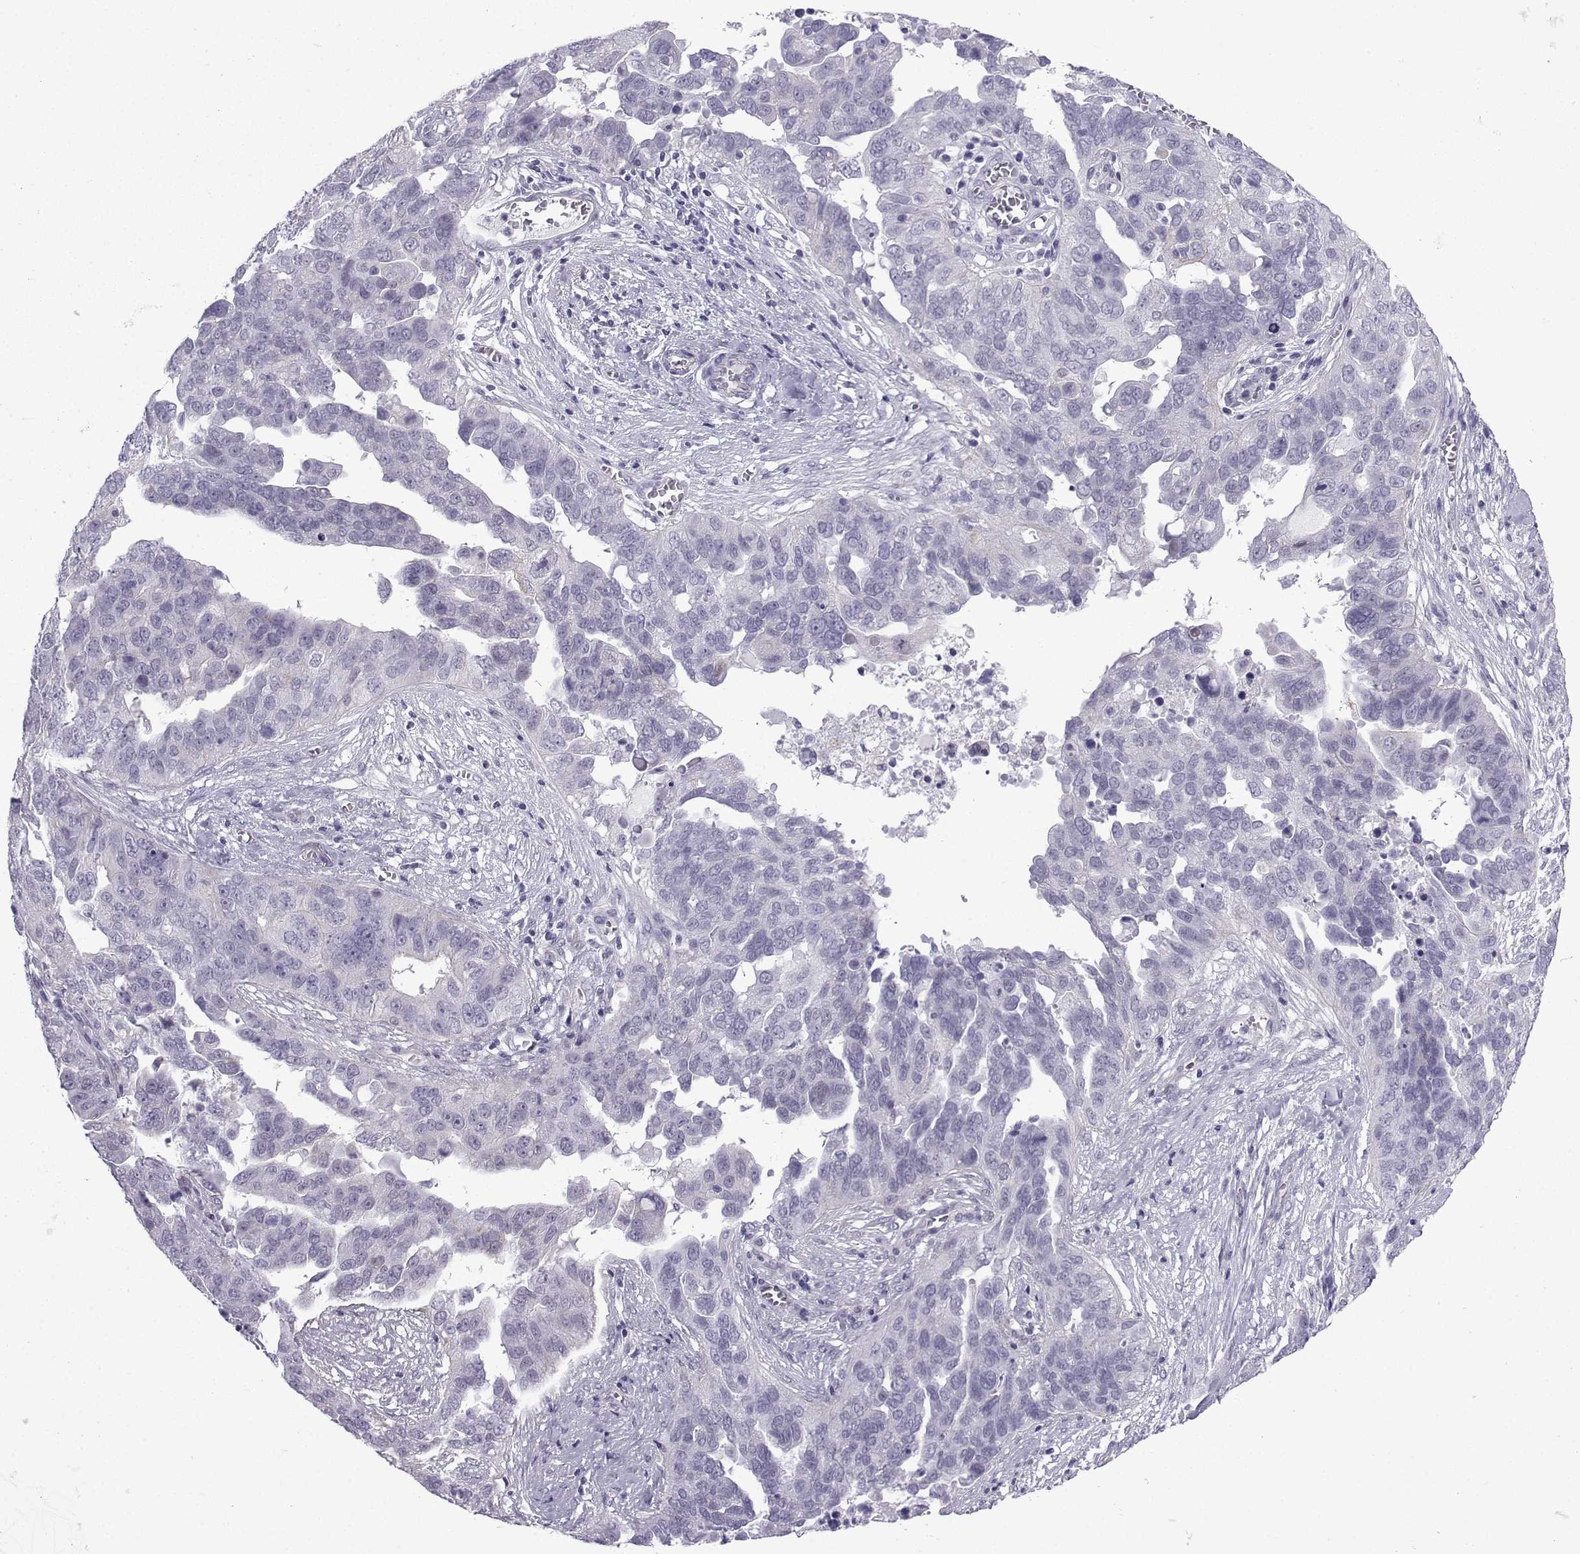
{"staining": {"intensity": "negative", "quantity": "none", "location": "none"}, "tissue": "ovarian cancer", "cell_type": "Tumor cells", "image_type": "cancer", "snomed": [{"axis": "morphology", "description": "Carcinoma, endometroid"}, {"axis": "topography", "description": "Soft tissue"}, {"axis": "topography", "description": "Ovary"}], "caption": "IHC photomicrograph of neoplastic tissue: human ovarian cancer stained with DAB (3,3'-diaminobenzidine) exhibits no significant protein expression in tumor cells. (Immunohistochemistry (ihc), brightfield microscopy, high magnification).", "gene": "CFAP53", "patient": {"sex": "female", "age": 52}}